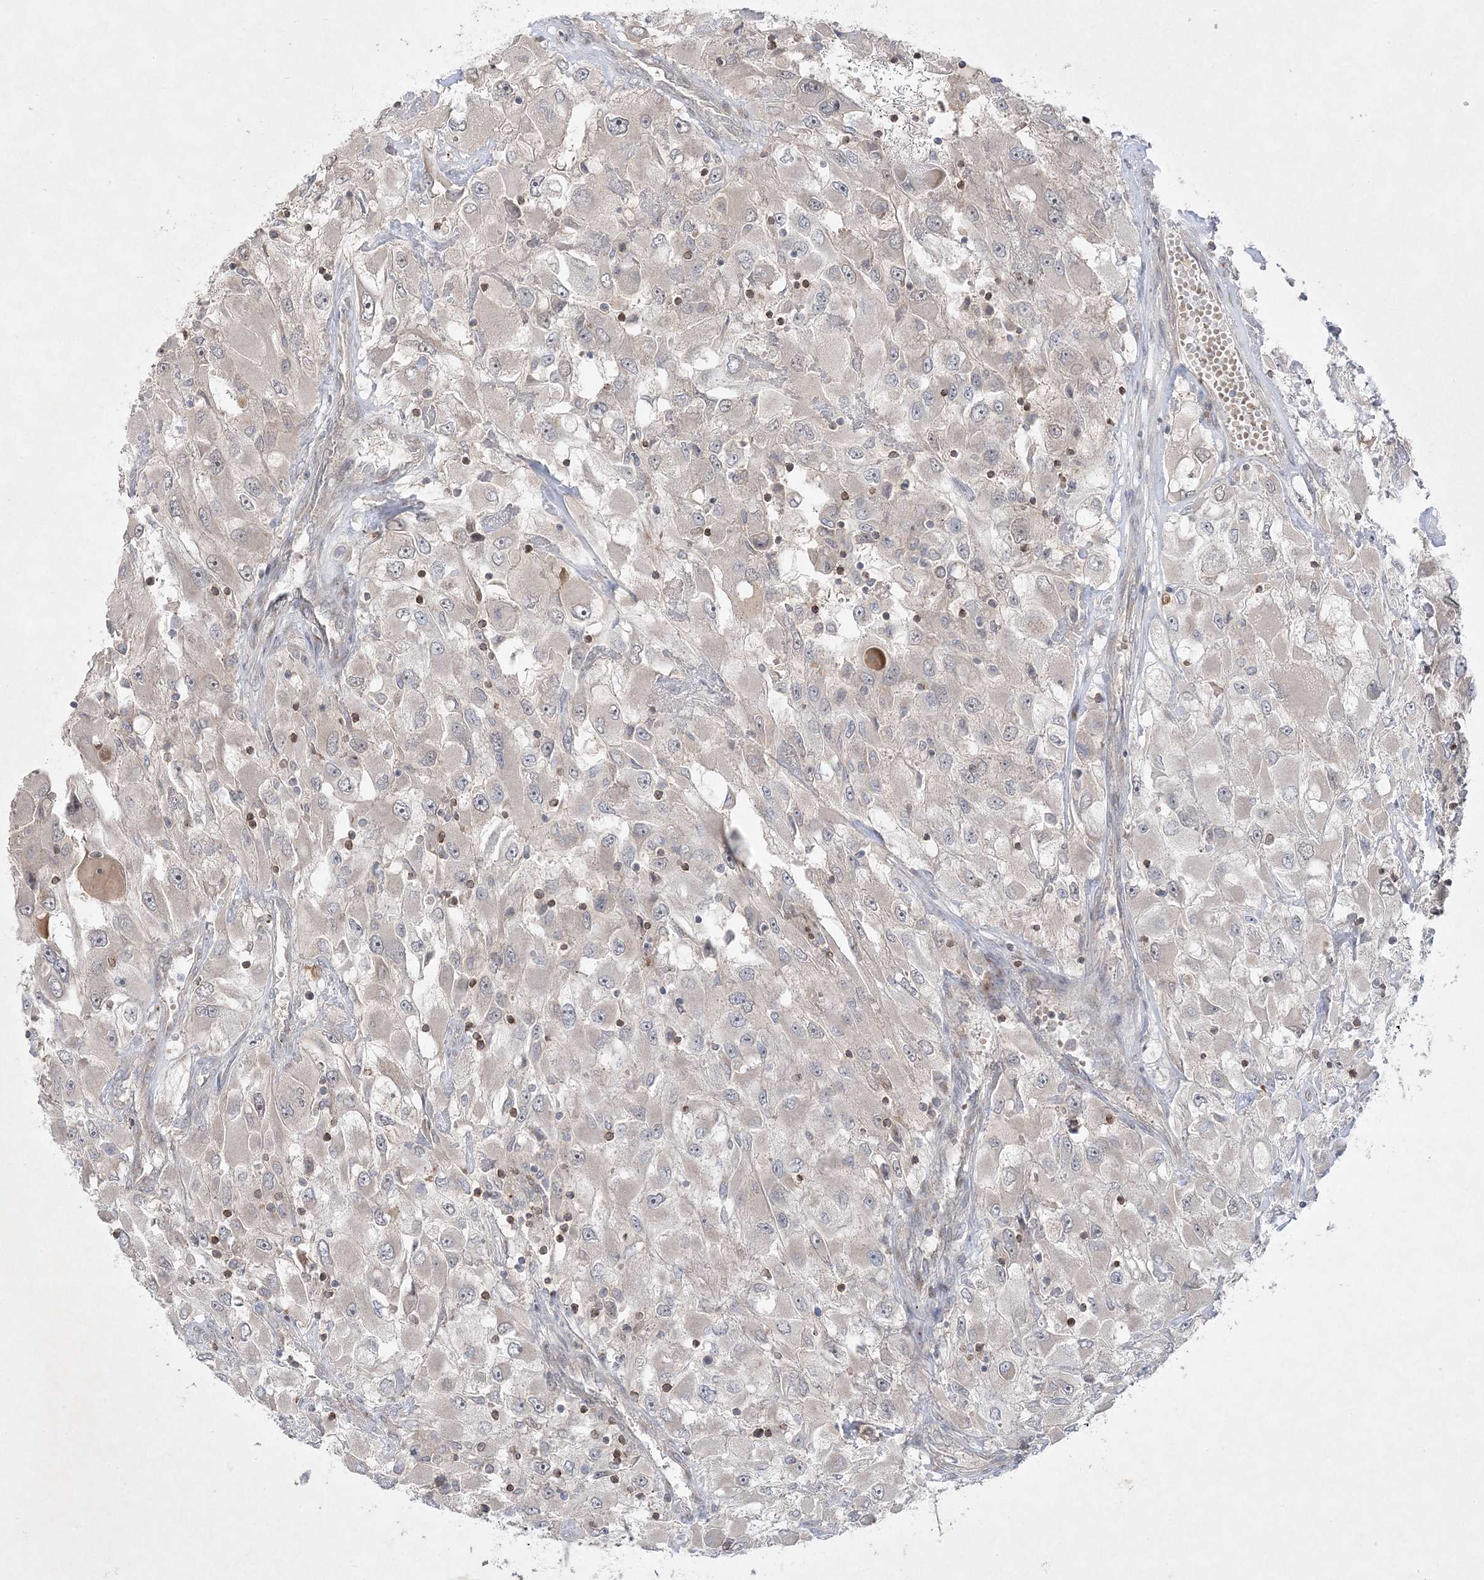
{"staining": {"intensity": "negative", "quantity": "none", "location": "none"}, "tissue": "renal cancer", "cell_type": "Tumor cells", "image_type": "cancer", "snomed": [{"axis": "morphology", "description": "Adenocarcinoma, NOS"}, {"axis": "topography", "description": "Kidney"}], "caption": "Histopathology image shows no significant protein staining in tumor cells of adenocarcinoma (renal).", "gene": "CLNK", "patient": {"sex": "female", "age": 52}}